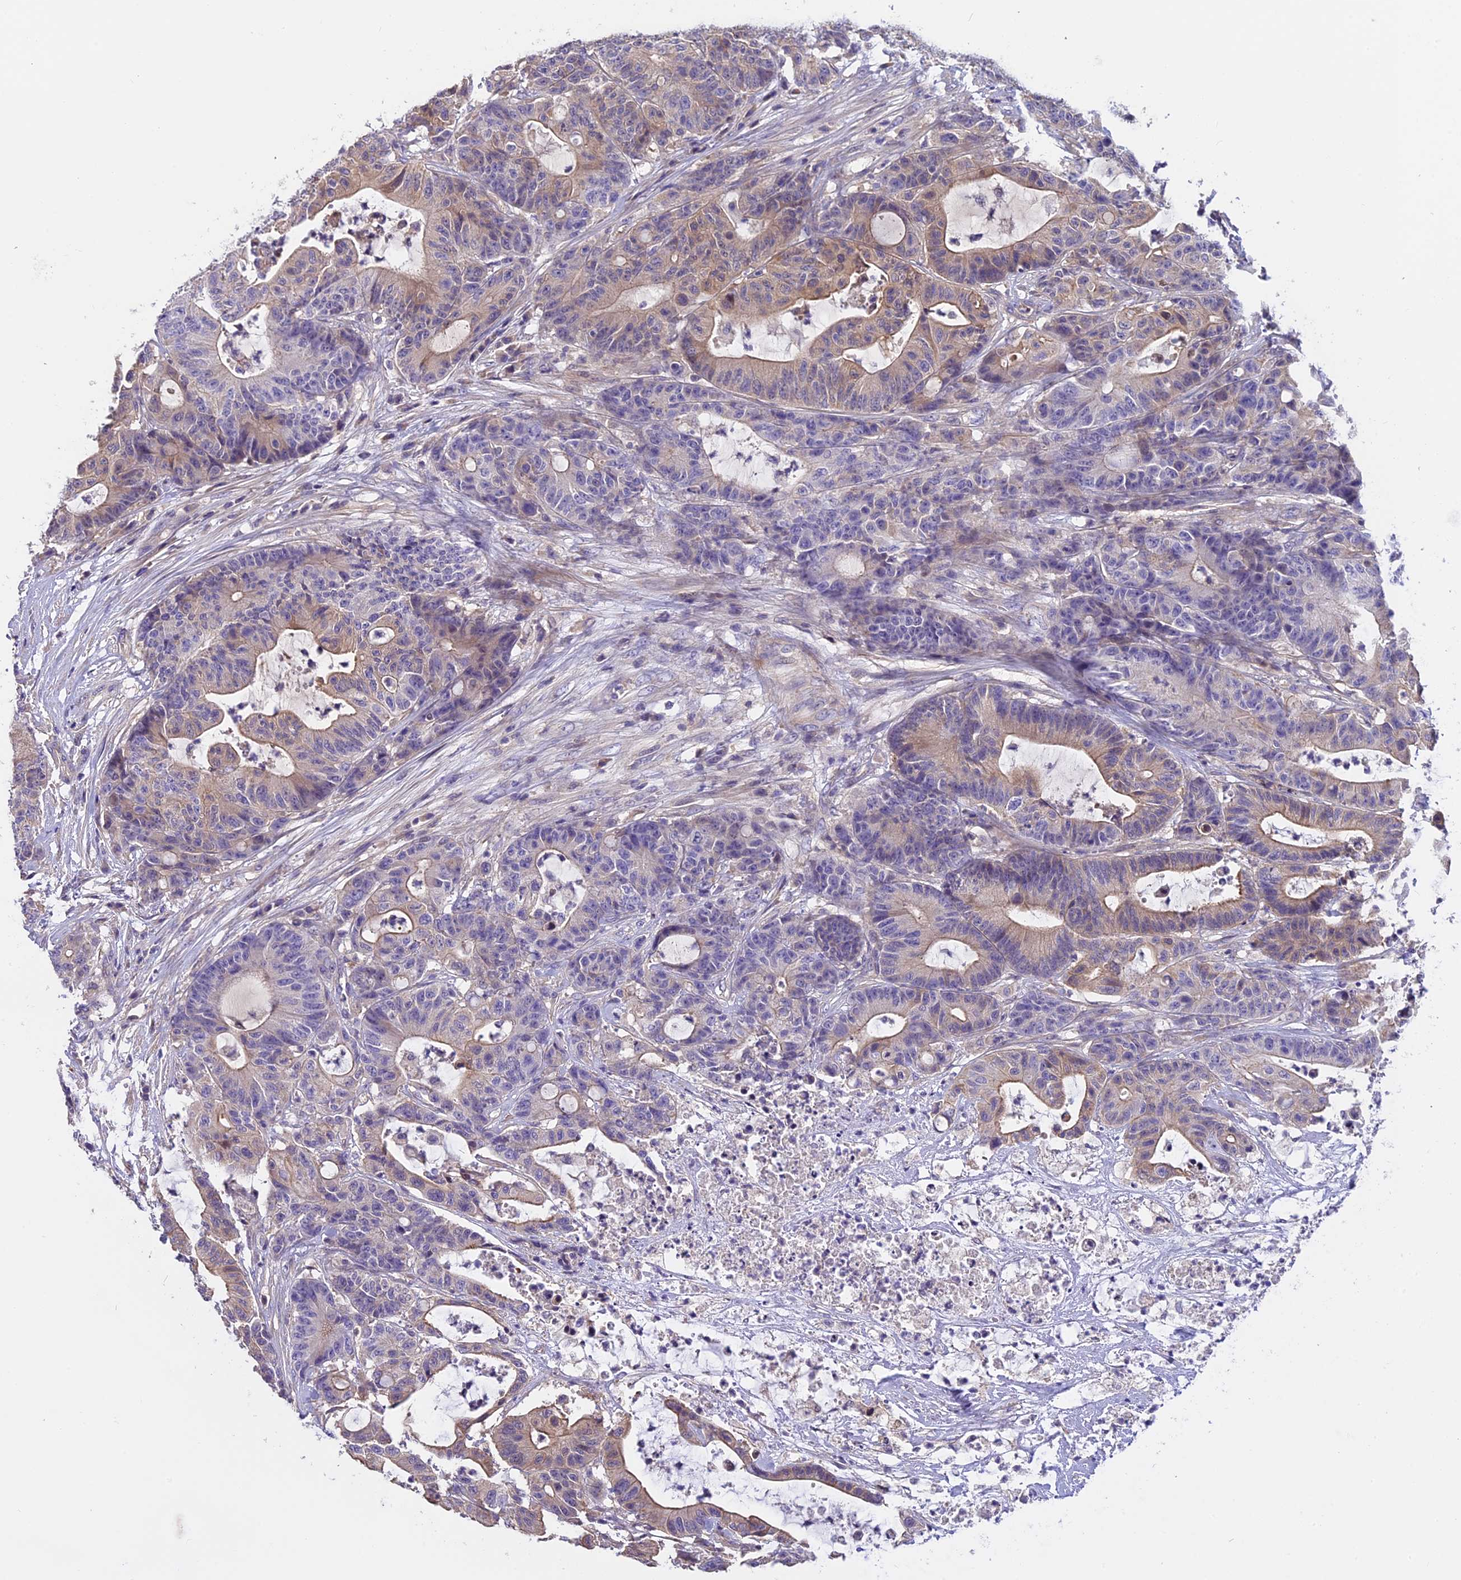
{"staining": {"intensity": "moderate", "quantity": "25%-75%", "location": "cytoplasmic/membranous"}, "tissue": "colorectal cancer", "cell_type": "Tumor cells", "image_type": "cancer", "snomed": [{"axis": "morphology", "description": "Adenocarcinoma, NOS"}, {"axis": "topography", "description": "Colon"}], "caption": "Protein staining of colorectal cancer tissue displays moderate cytoplasmic/membranous positivity in approximately 25%-75% of tumor cells.", "gene": "FAM98C", "patient": {"sex": "female", "age": 84}}